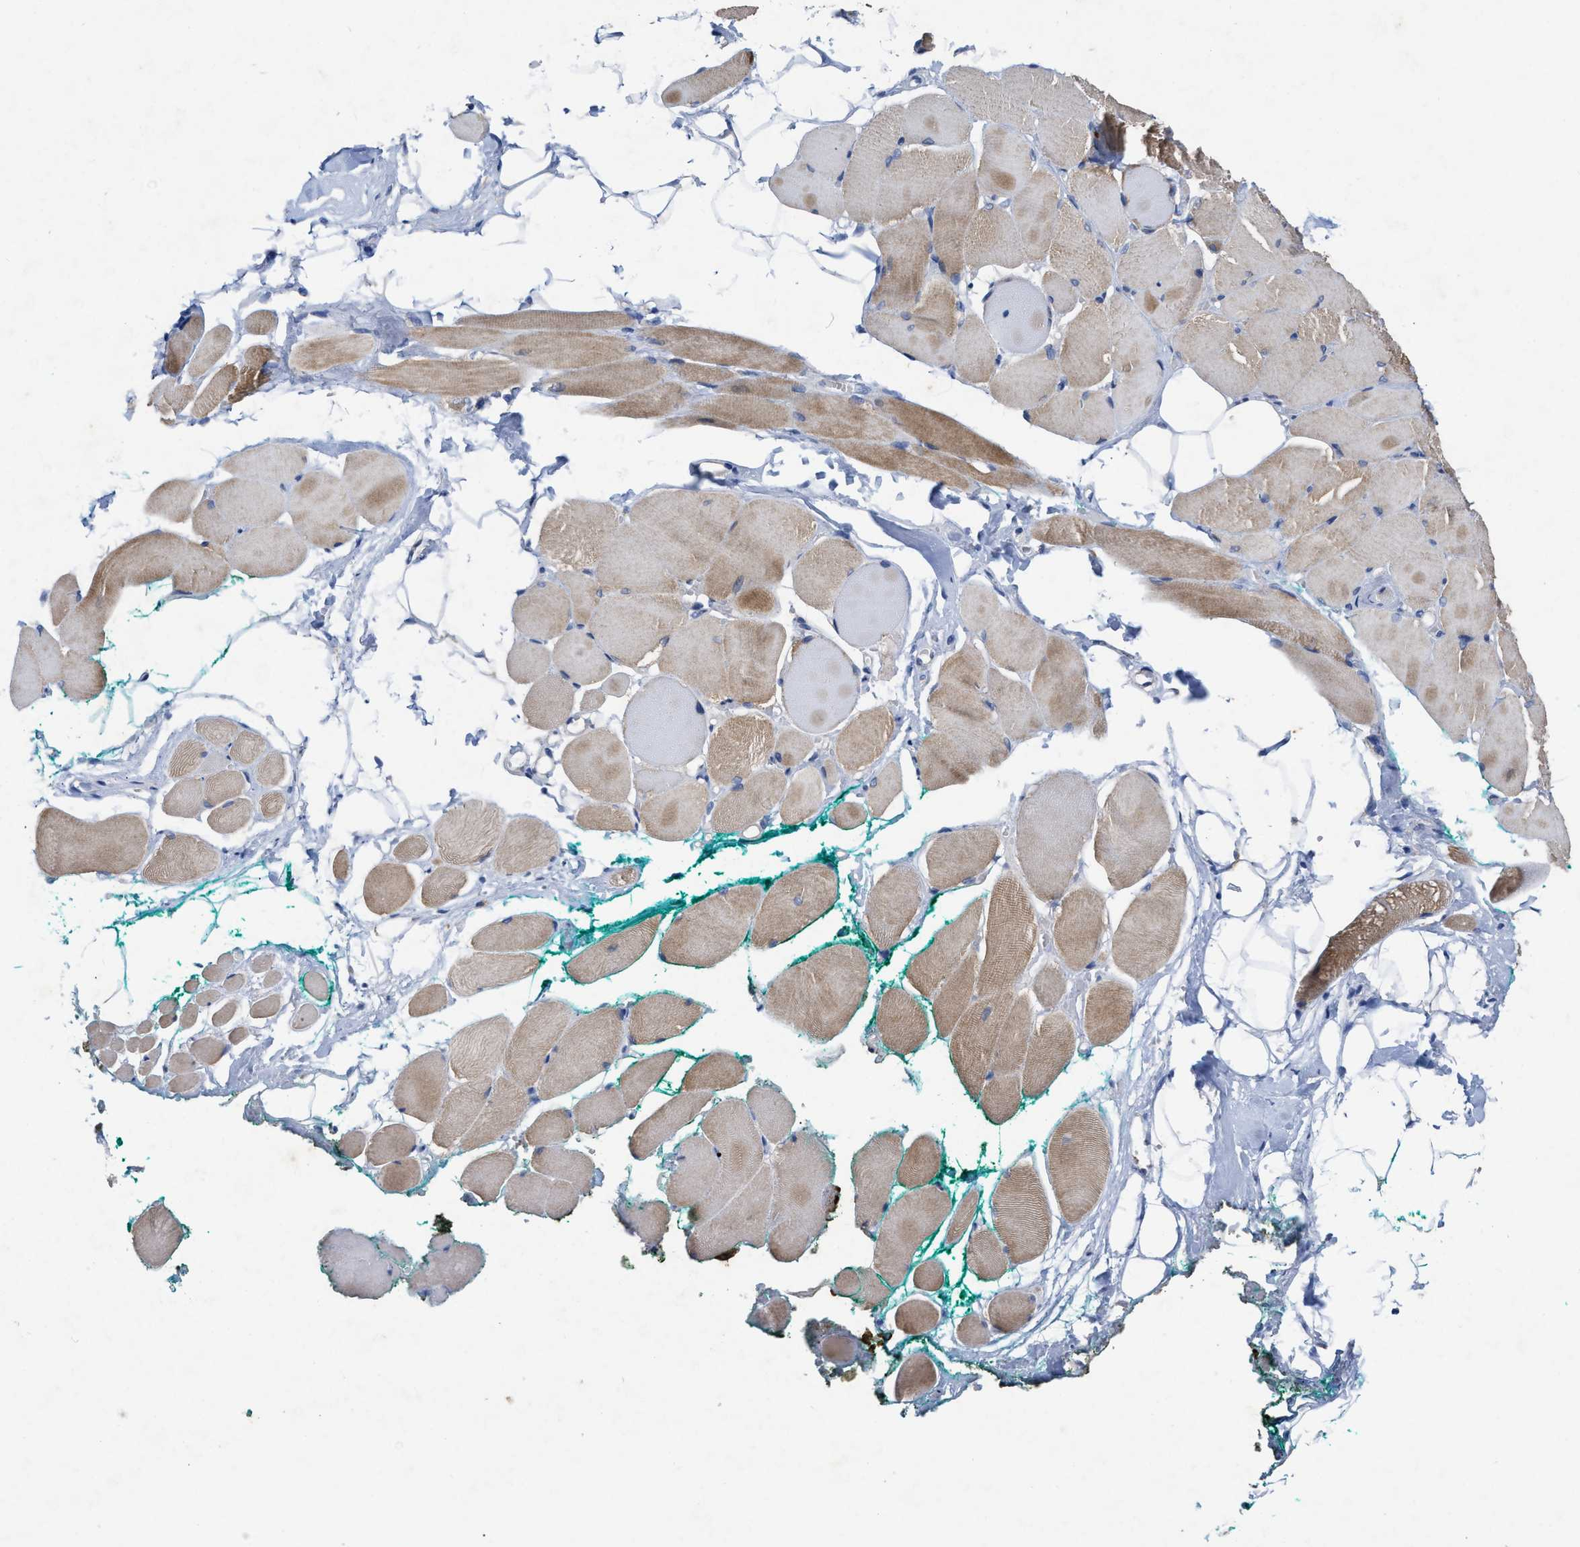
{"staining": {"intensity": "moderate", "quantity": "25%-75%", "location": "cytoplasmic/membranous"}, "tissue": "skeletal muscle", "cell_type": "Myocytes", "image_type": "normal", "snomed": [{"axis": "morphology", "description": "Normal tissue, NOS"}, {"axis": "topography", "description": "Skeletal muscle"}, {"axis": "topography", "description": "Peripheral nerve tissue"}], "caption": "Skeletal muscle stained with immunohistochemistry (IHC) shows moderate cytoplasmic/membranous staining in approximately 25%-75% of myocytes.", "gene": "VIP", "patient": {"sex": "female", "age": 84}}